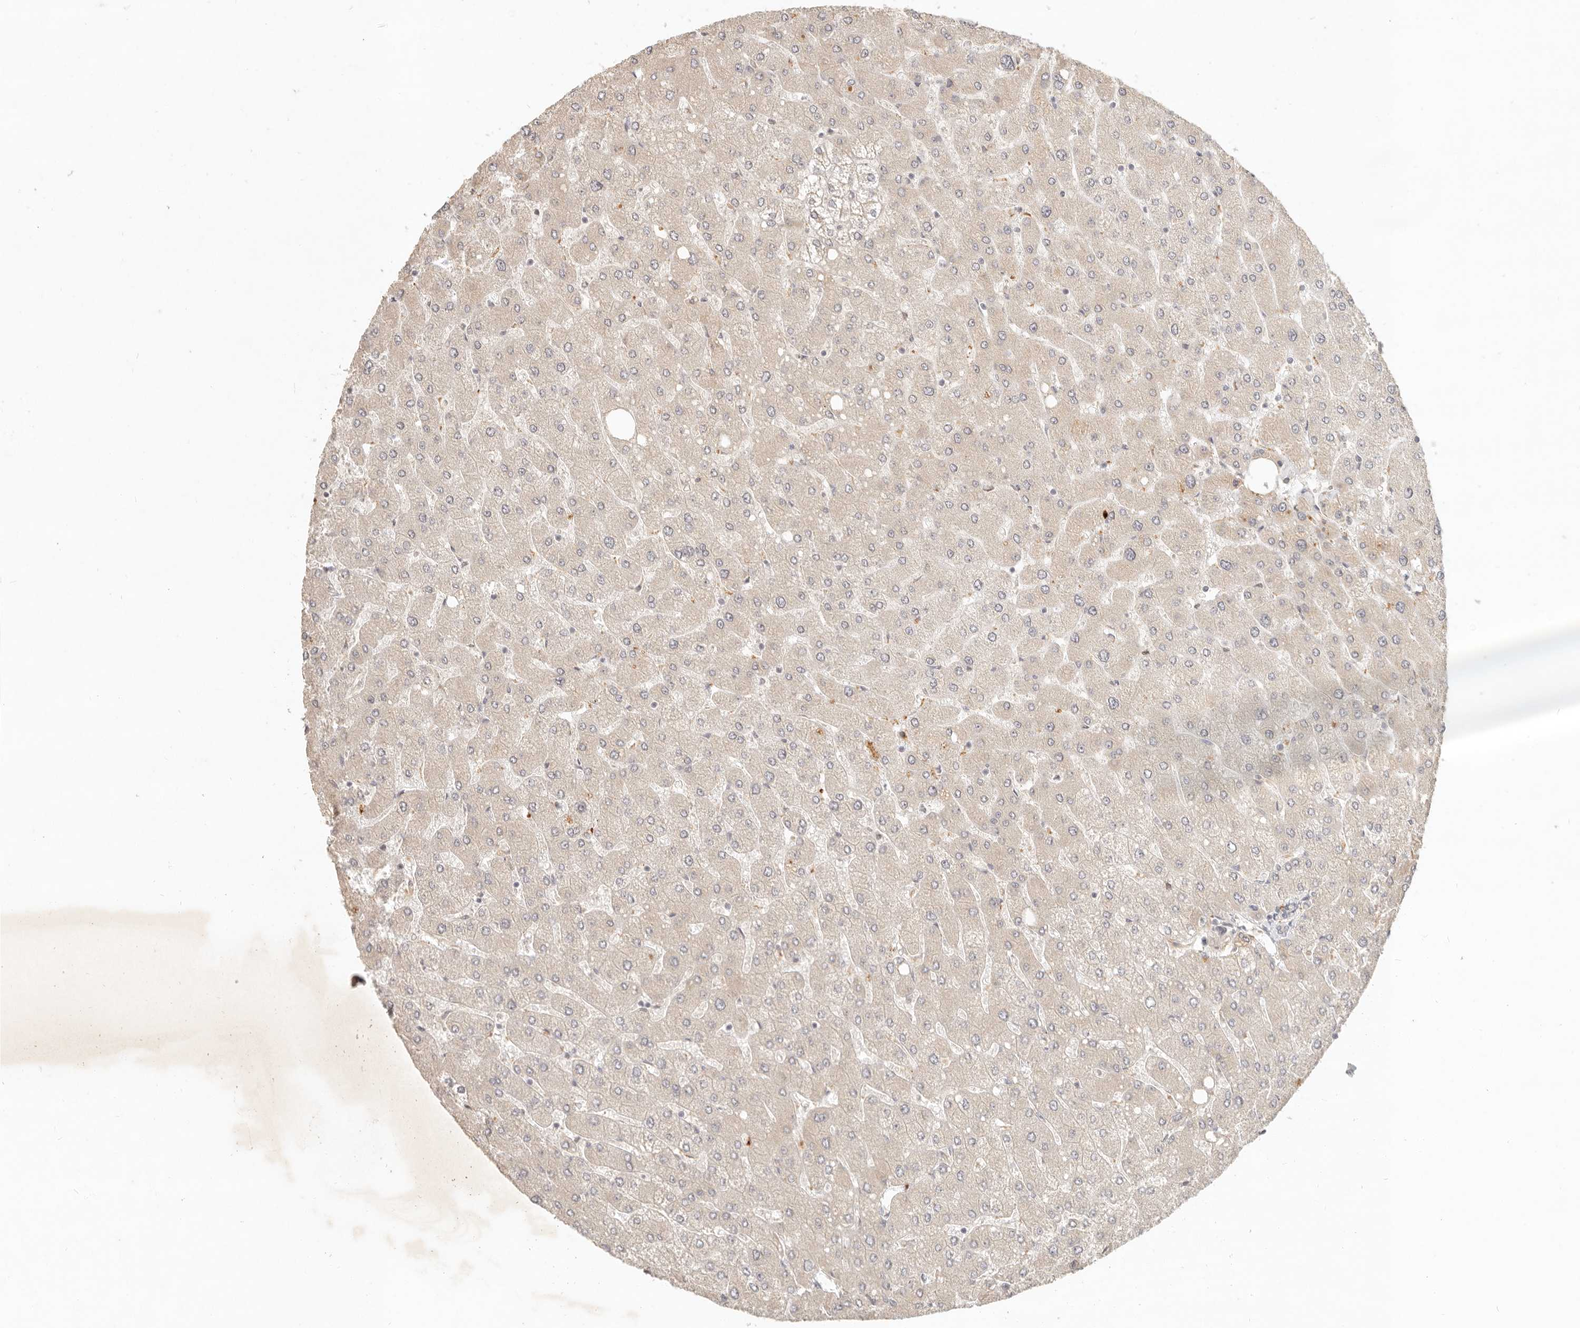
{"staining": {"intensity": "negative", "quantity": "none", "location": "none"}, "tissue": "liver", "cell_type": "Cholangiocytes", "image_type": "normal", "snomed": [{"axis": "morphology", "description": "Normal tissue, NOS"}, {"axis": "topography", "description": "Liver"}], "caption": "This is an immunohistochemistry photomicrograph of unremarkable liver. There is no positivity in cholangiocytes.", "gene": "UBXN11", "patient": {"sex": "male", "age": 55}}